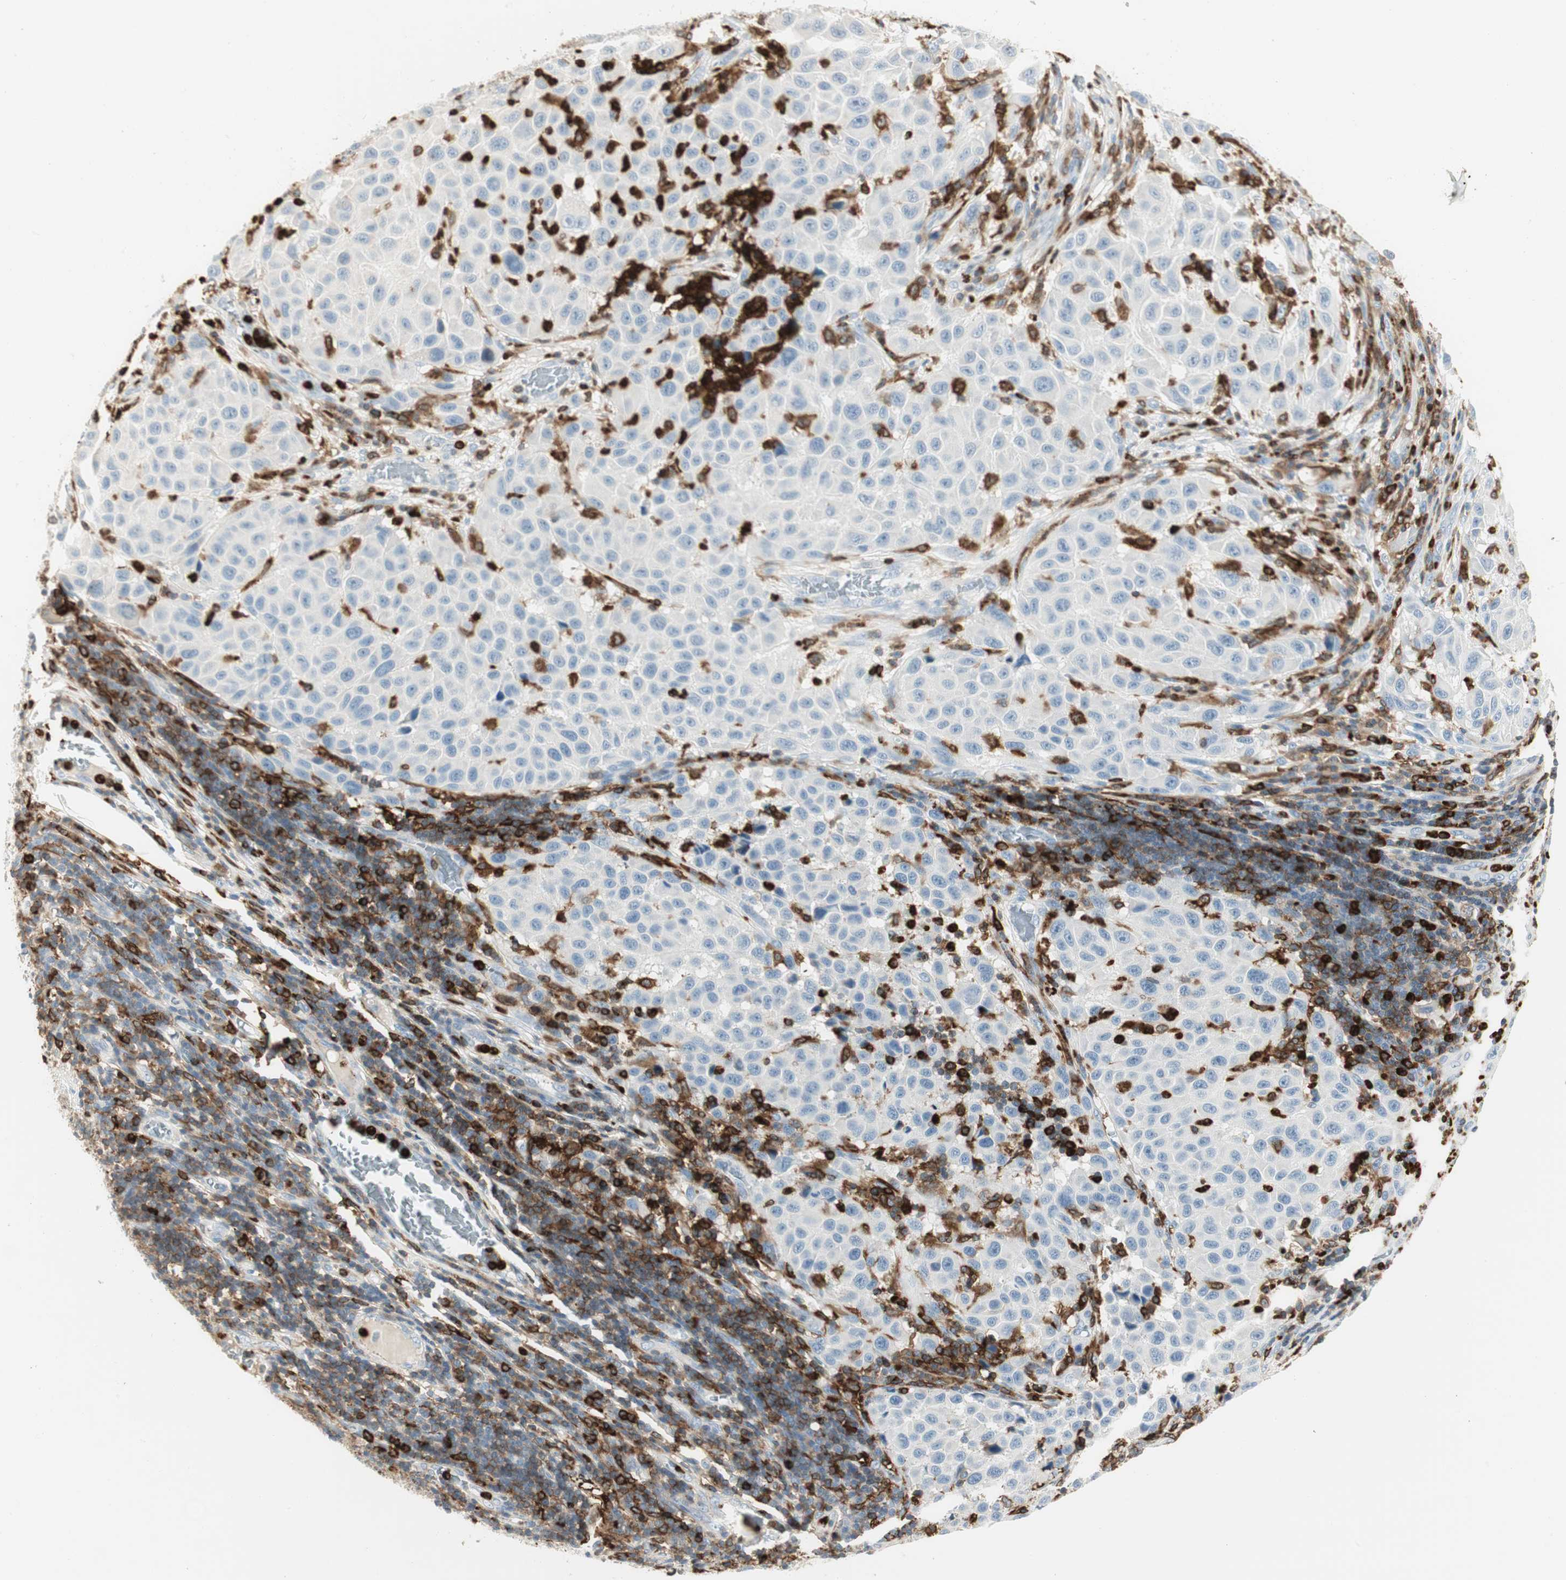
{"staining": {"intensity": "negative", "quantity": "none", "location": "none"}, "tissue": "melanoma", "cell_type": "Tumor cells", "image_type": "cancer", "snomed": [{"axis": "morphology", "description": "Malignant melanoma, Metastatic site"}, {"axis": "topography", "description": "Lymph node"}], "caption": "DAB (3,3'-diaminobenzidine) immunohistochemical staining of malignant melanoma (metastatic site) shows no significant staining in tumor cells.", "gene": "ITGB2", "patient": {"sex": "male", "age": 61}}